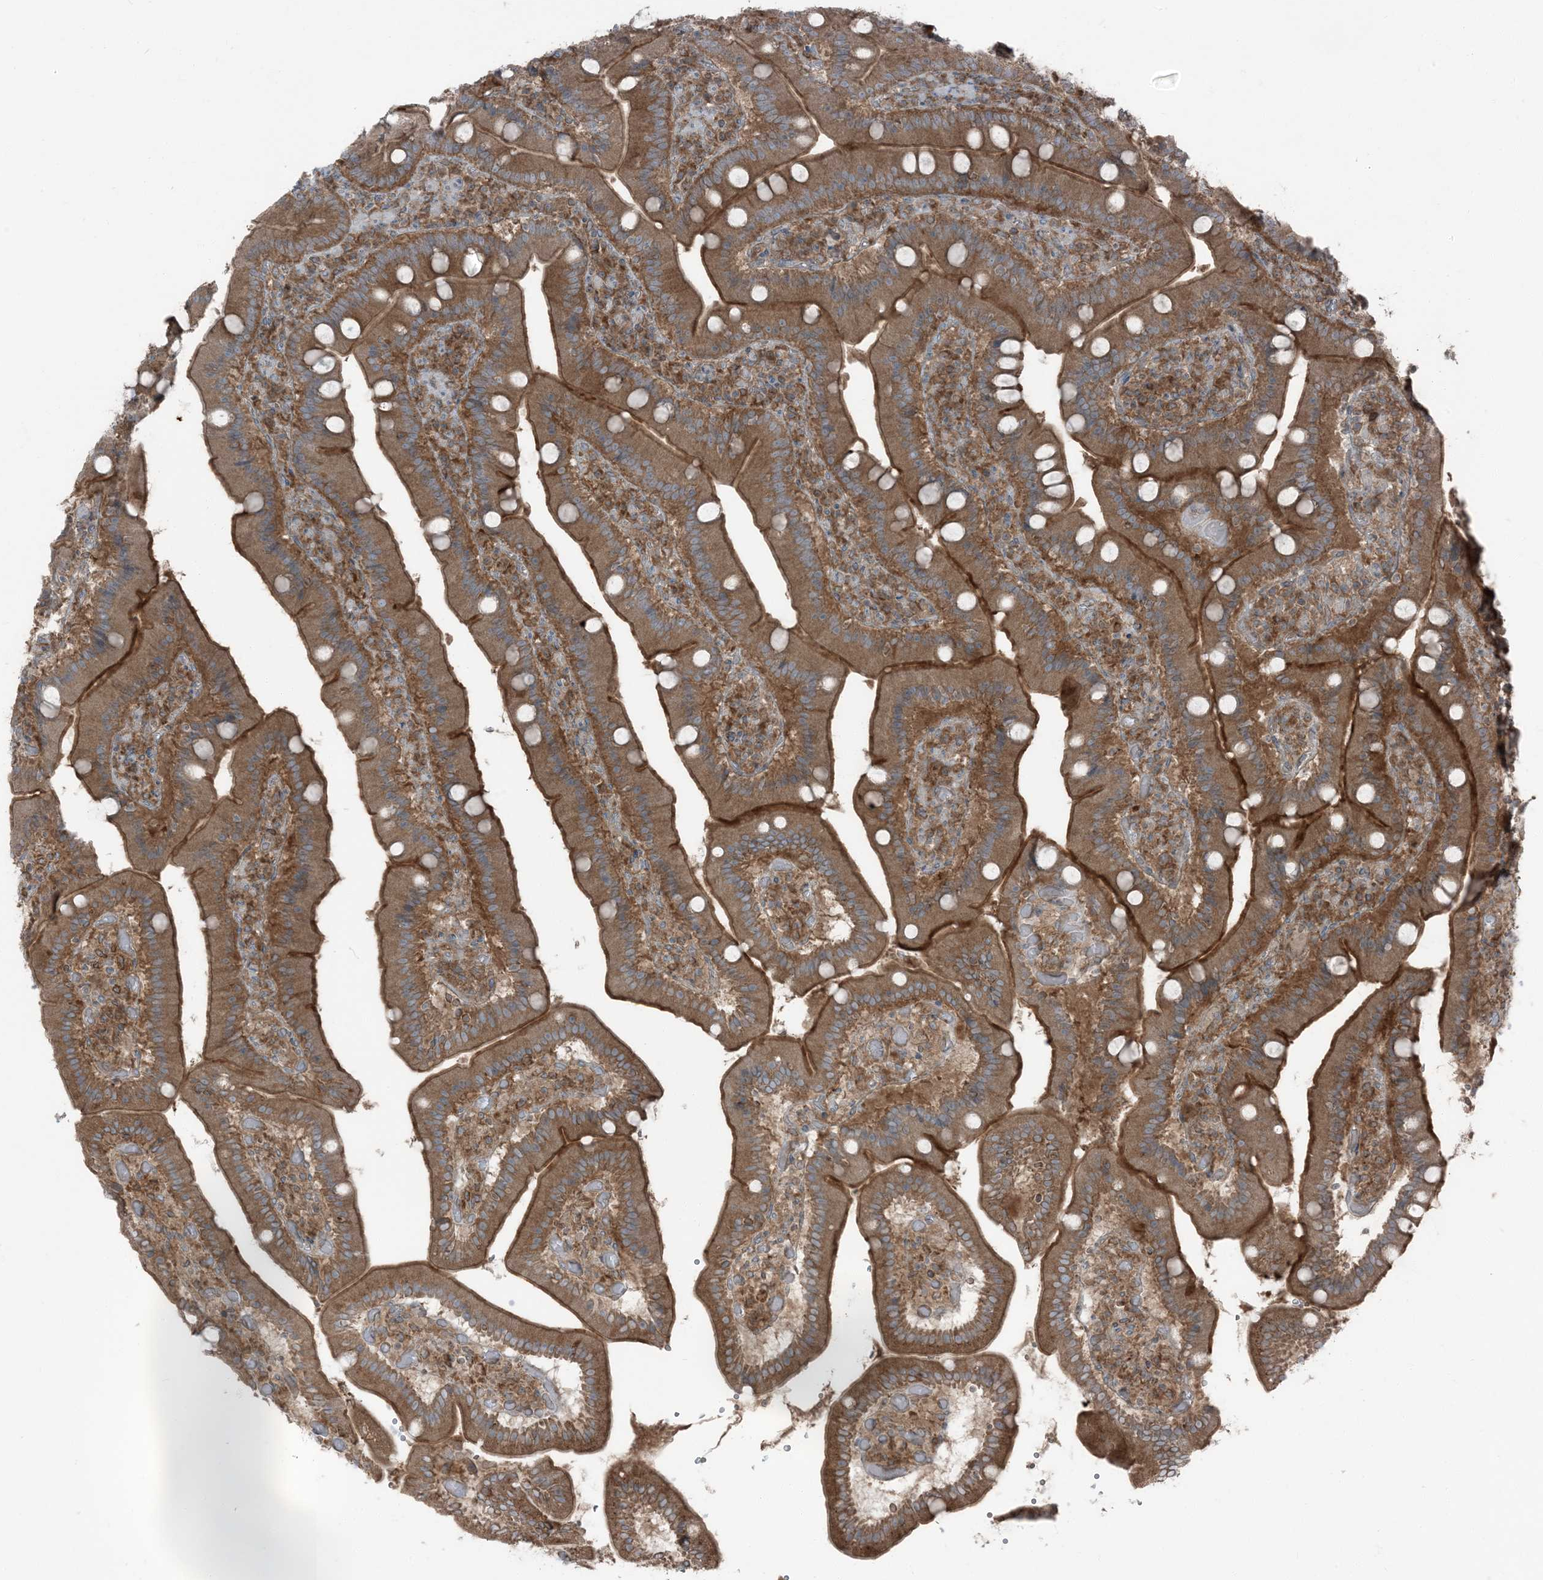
{"staining": {"intensity": "moderate", "quantity": ">75%", "location": "cytoplasmic/membranous"}, "tissue": "duodenum", "cell_type": "Glandular cells", "image_type": "normal", "snomed": [{"axis": "morphology", "description": "Normal tissue, NOS"}, {"axis": "topography", "description": "Duodenum"}], "caption": "Human duodenum stained for a protein (brown) exhibits moderate cytoplasmic/membranous positive staining in about >75% of glandular cells.", "gene": "RAB3GAP1", "patient": {"sex": "female", "age": 62}}